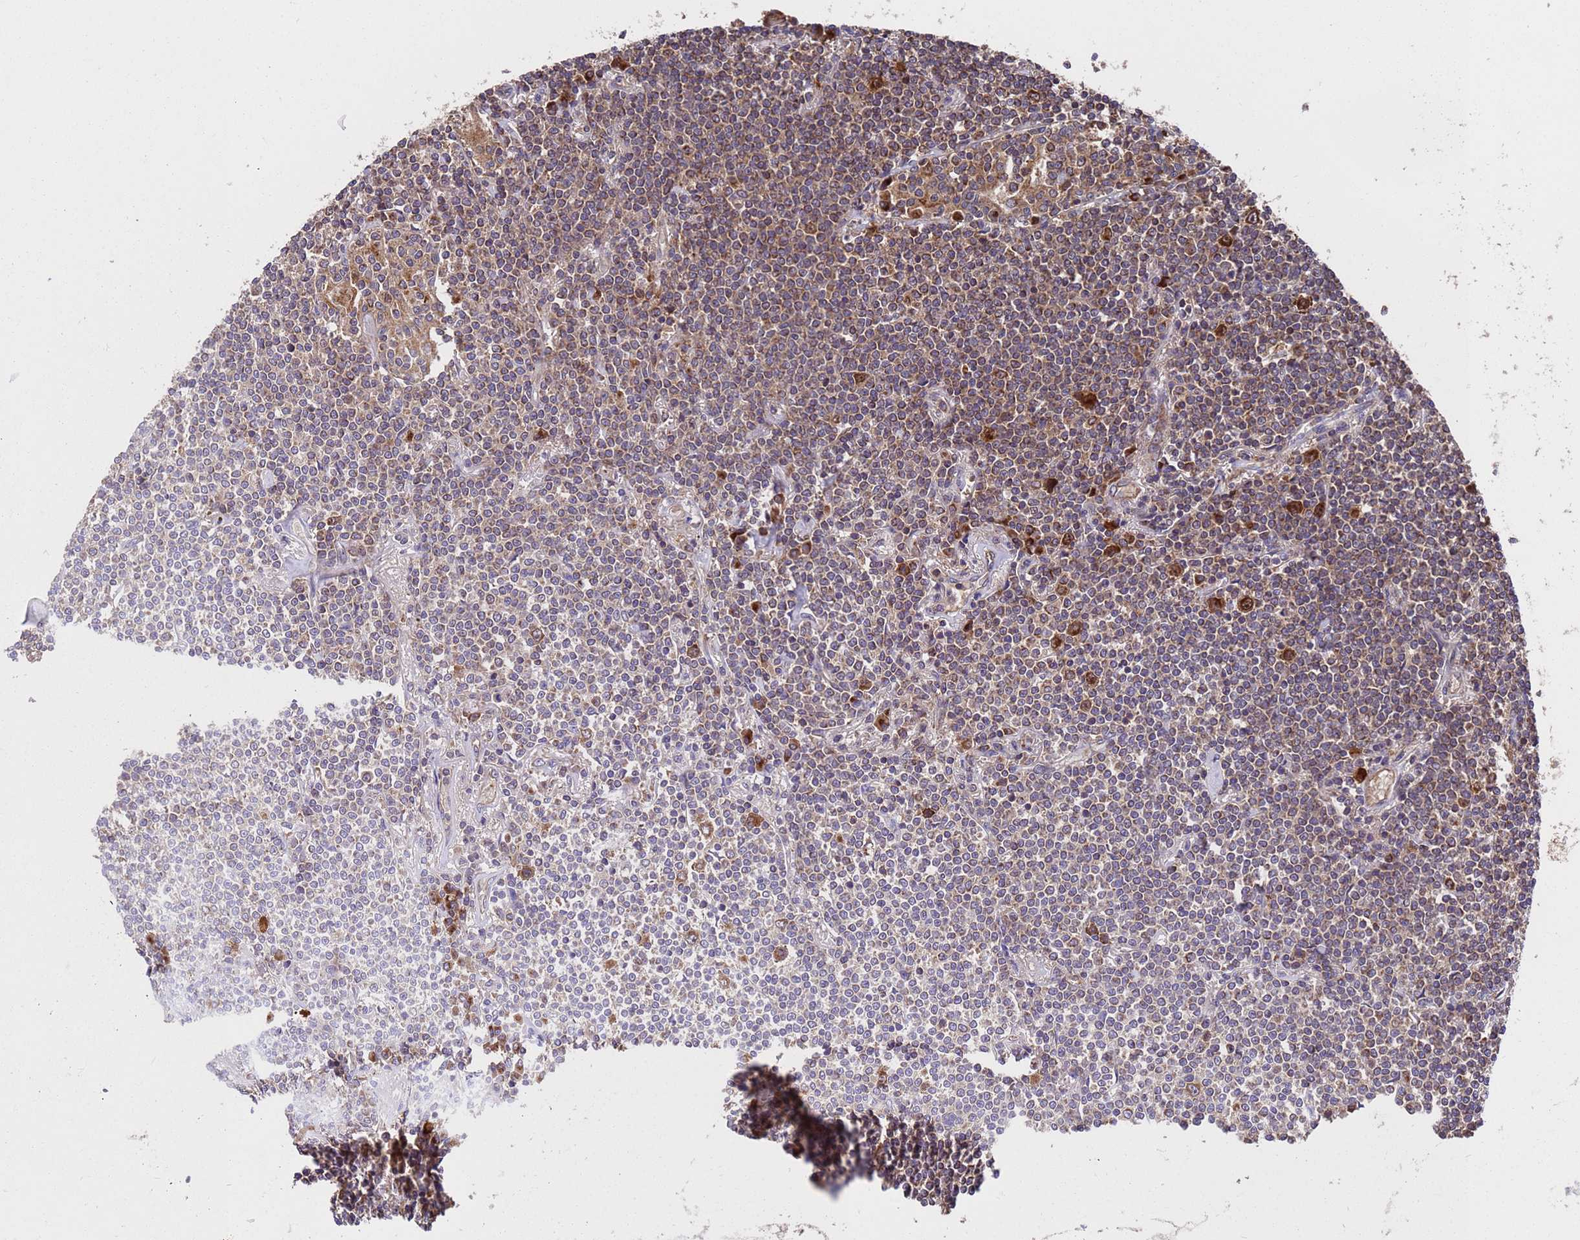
{"staining": {"intensity": "moderate", "quantity": "25%-75%", "location": "cytoplasmic/membranous"}, "tissue": "lymphoma", "cell_type": "Tumor cells", "image_type": "cancer", "snomed": [{"axis": "morphology", "description": "Malignant lymphoma, non-Hodgkin's type, Low grade"}, {"axis": "topography", "description": "Lung"}], "caption": "Immunohistochemical staining of human lymphoma shows moderate cytoplasmic/membranous protein positivity in approximately 25%-75% of tumor cells.", "gene": "TSR3", "patient": {"sex": "female", "age": 71}}